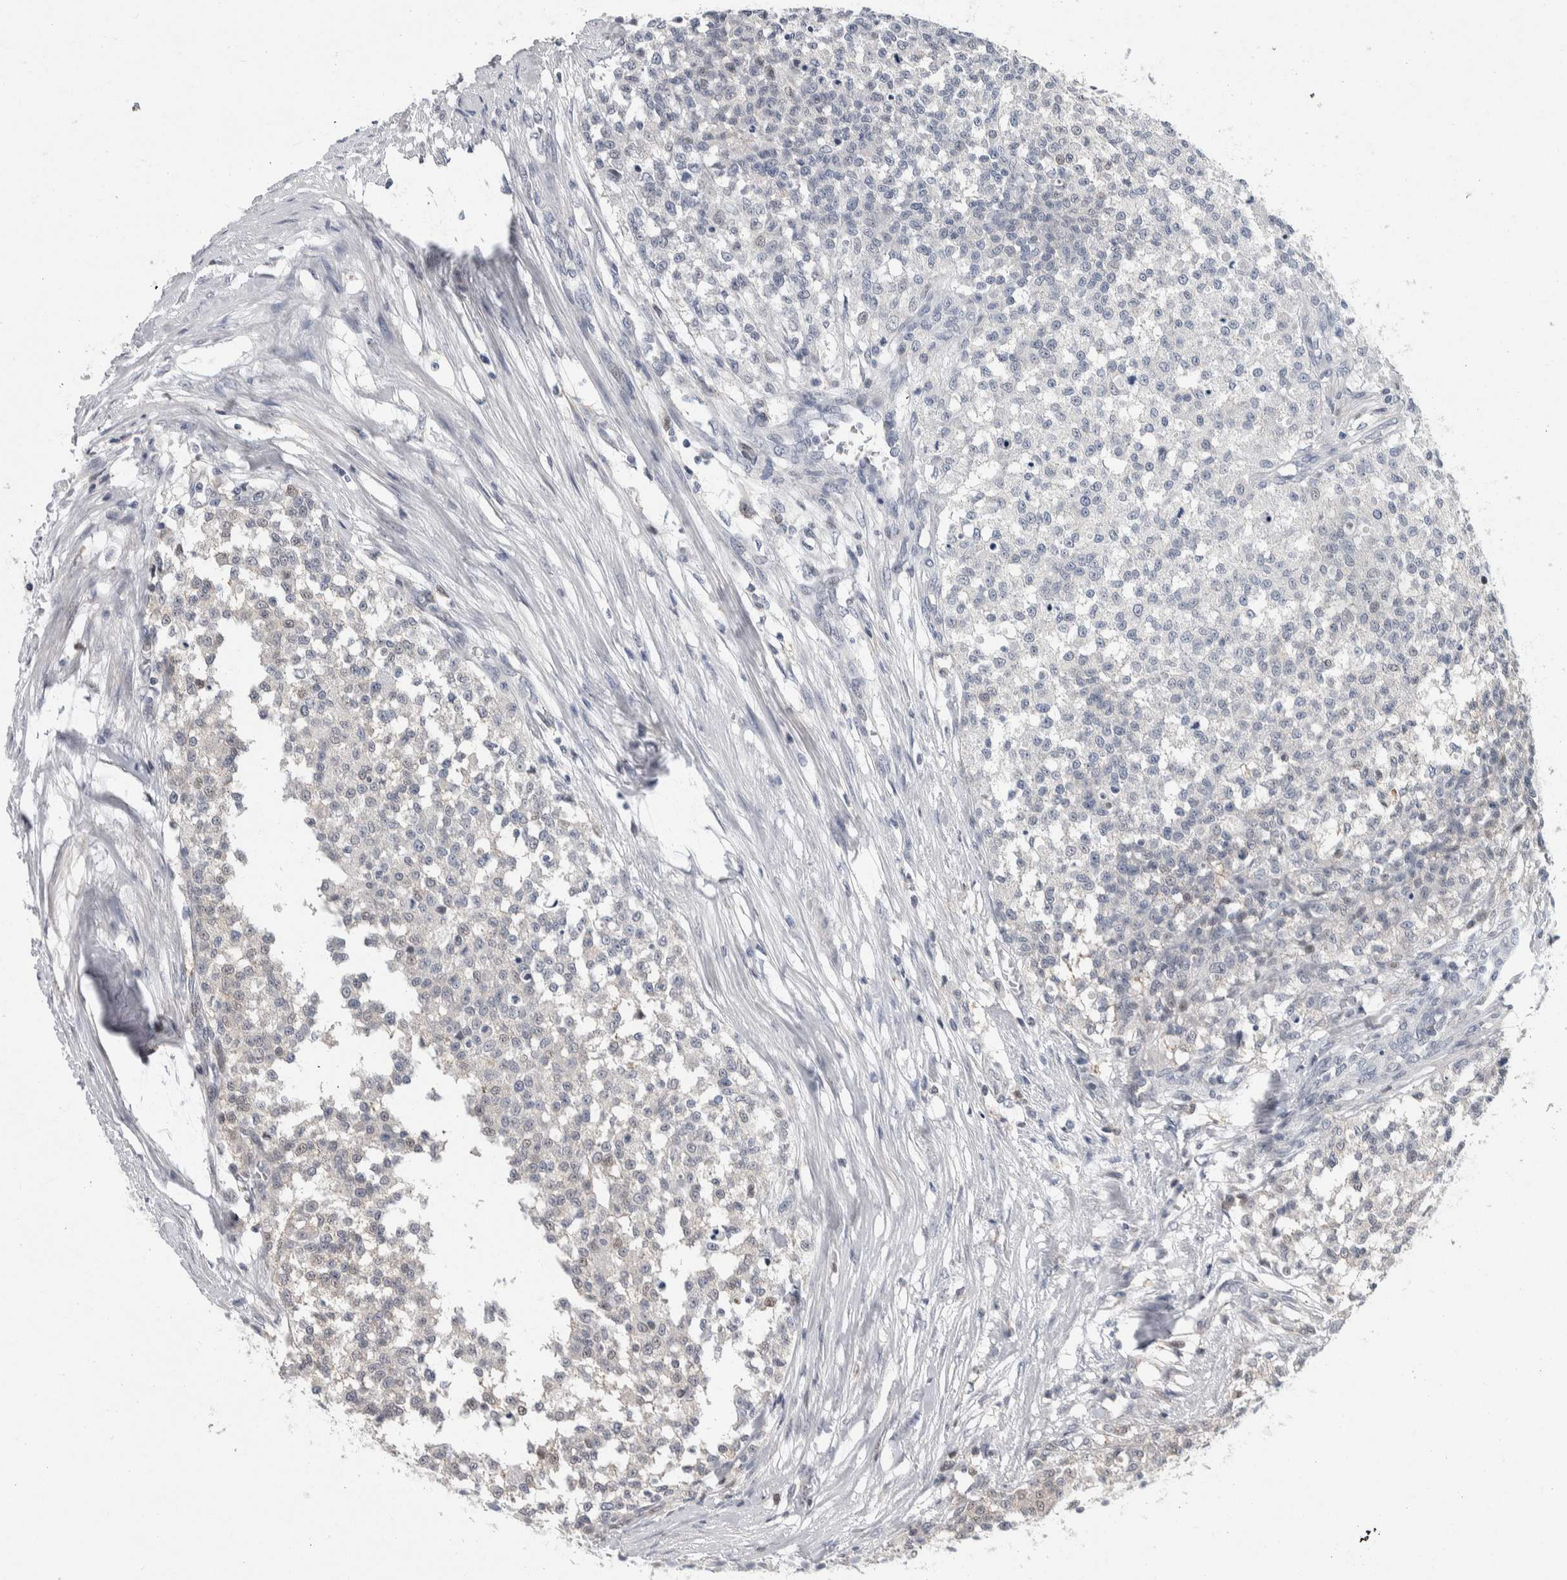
{"staining": {"intensity": "negative", "quantity": "none", "location": "none"}, "tissue": "testis cancer", "cell_type": "Tumor cells", "image_type": "cancer", "snomed": [{"axis": "morphology", "description": "Seminoma, NOS"}, {"axis": "topography", "description": "Testis"}], "caption": "There is no significant expression in tumor cells of testis seminoma. (Brightfield microscopy of DAB immunohistochemistry (IHC) at high magnification).", "gene": "PTPA", "patient": {"sex": "male", "age": 59}}